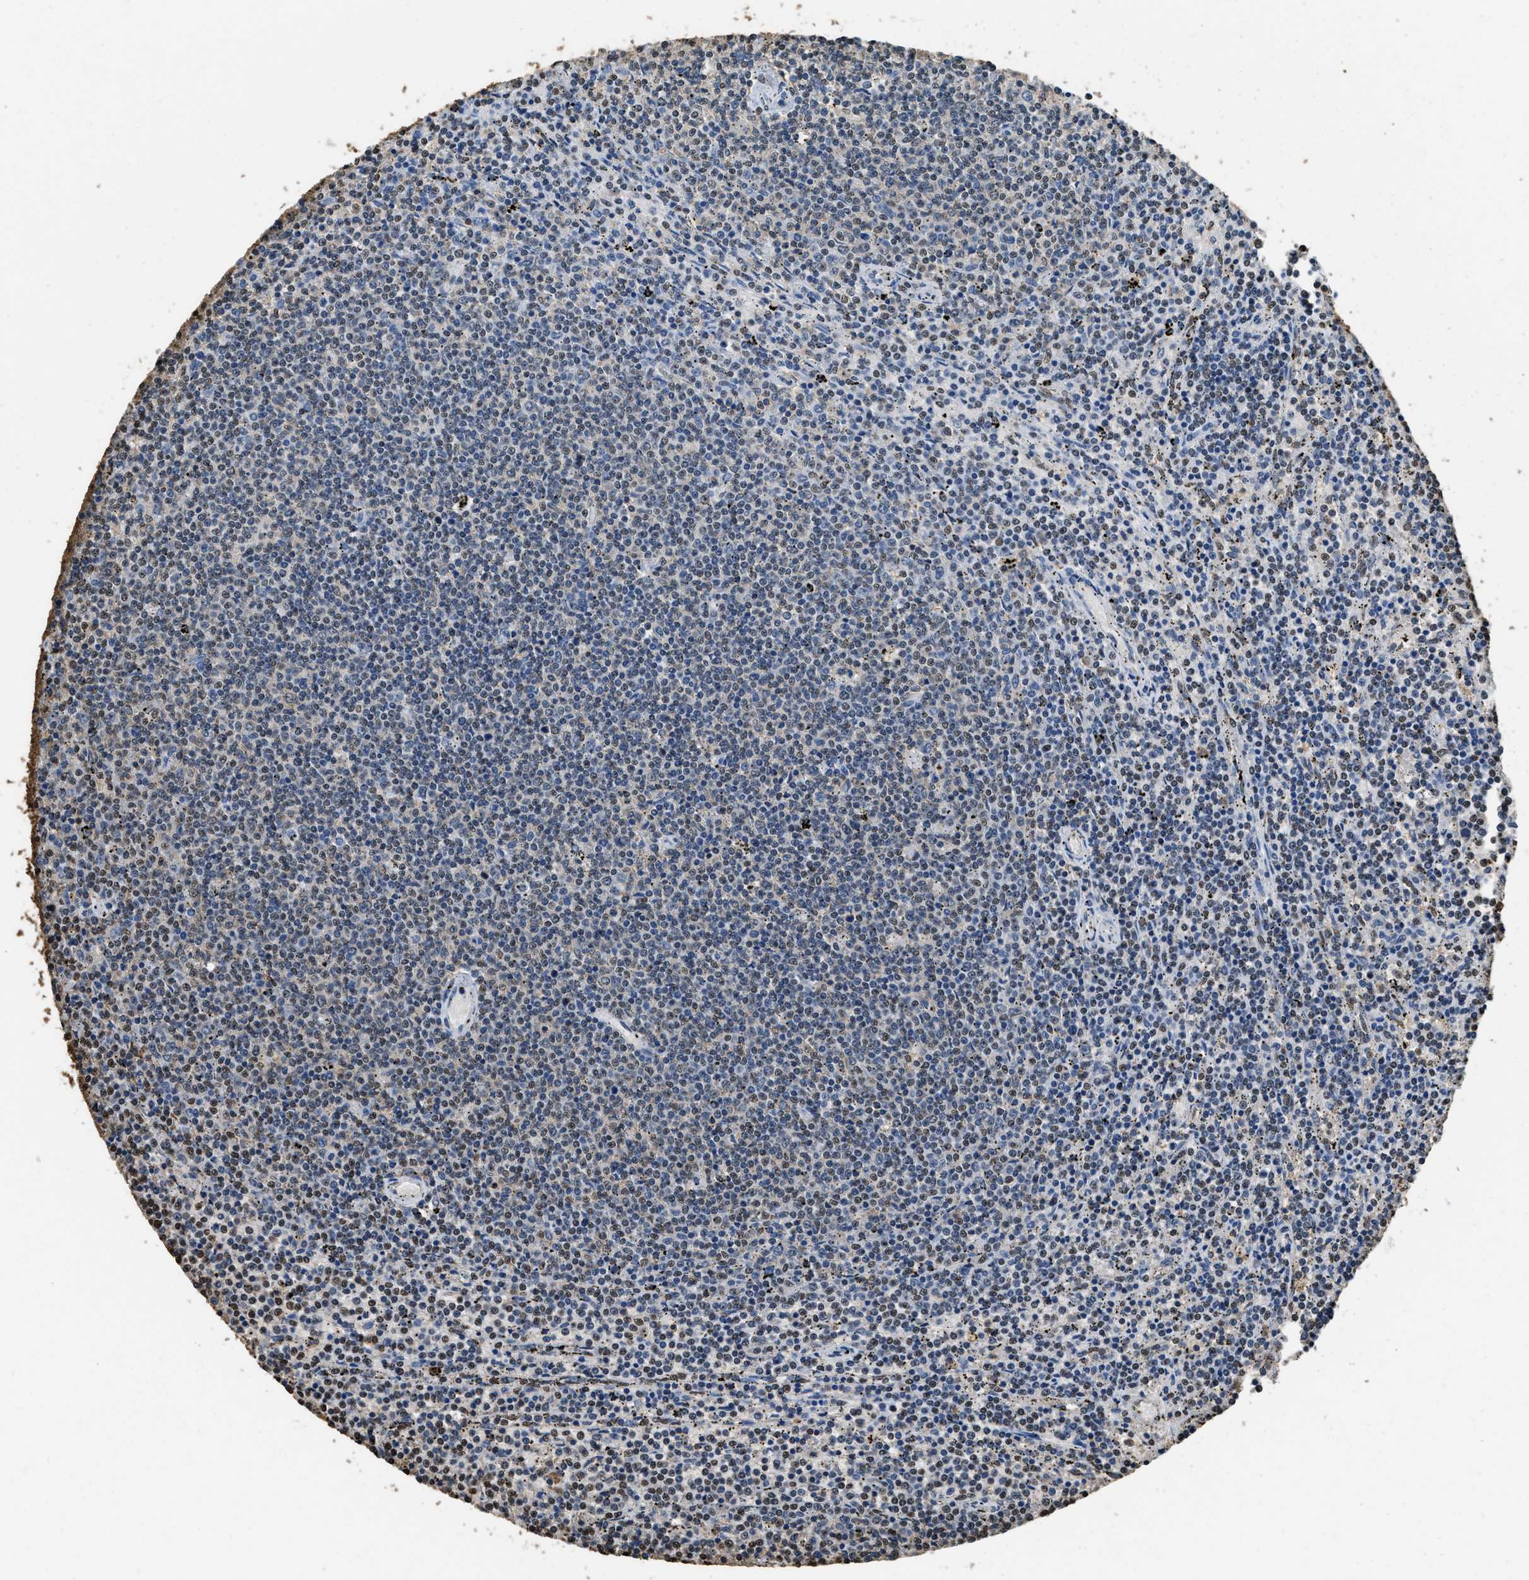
{"staining": {"intensity": "weak", "quantity": "<25%", "location": "cytoplasmic/membranous,nuclear"}, "tissue": "lymphoma", "cell_type": "Tumor cells", "image_type": "cancer", "snomed": [{"axis": "morphology", "description": "Malignant lymphoma, non-Hodgkin's type, Low grade"}, {"axis": "topography", "description": "Spleen"}], "caption": "An image of human lymphoma is negative for staining in tumor cells.", "gene": "GAPDH", "patient": {"sex": "female", "age": 50}}